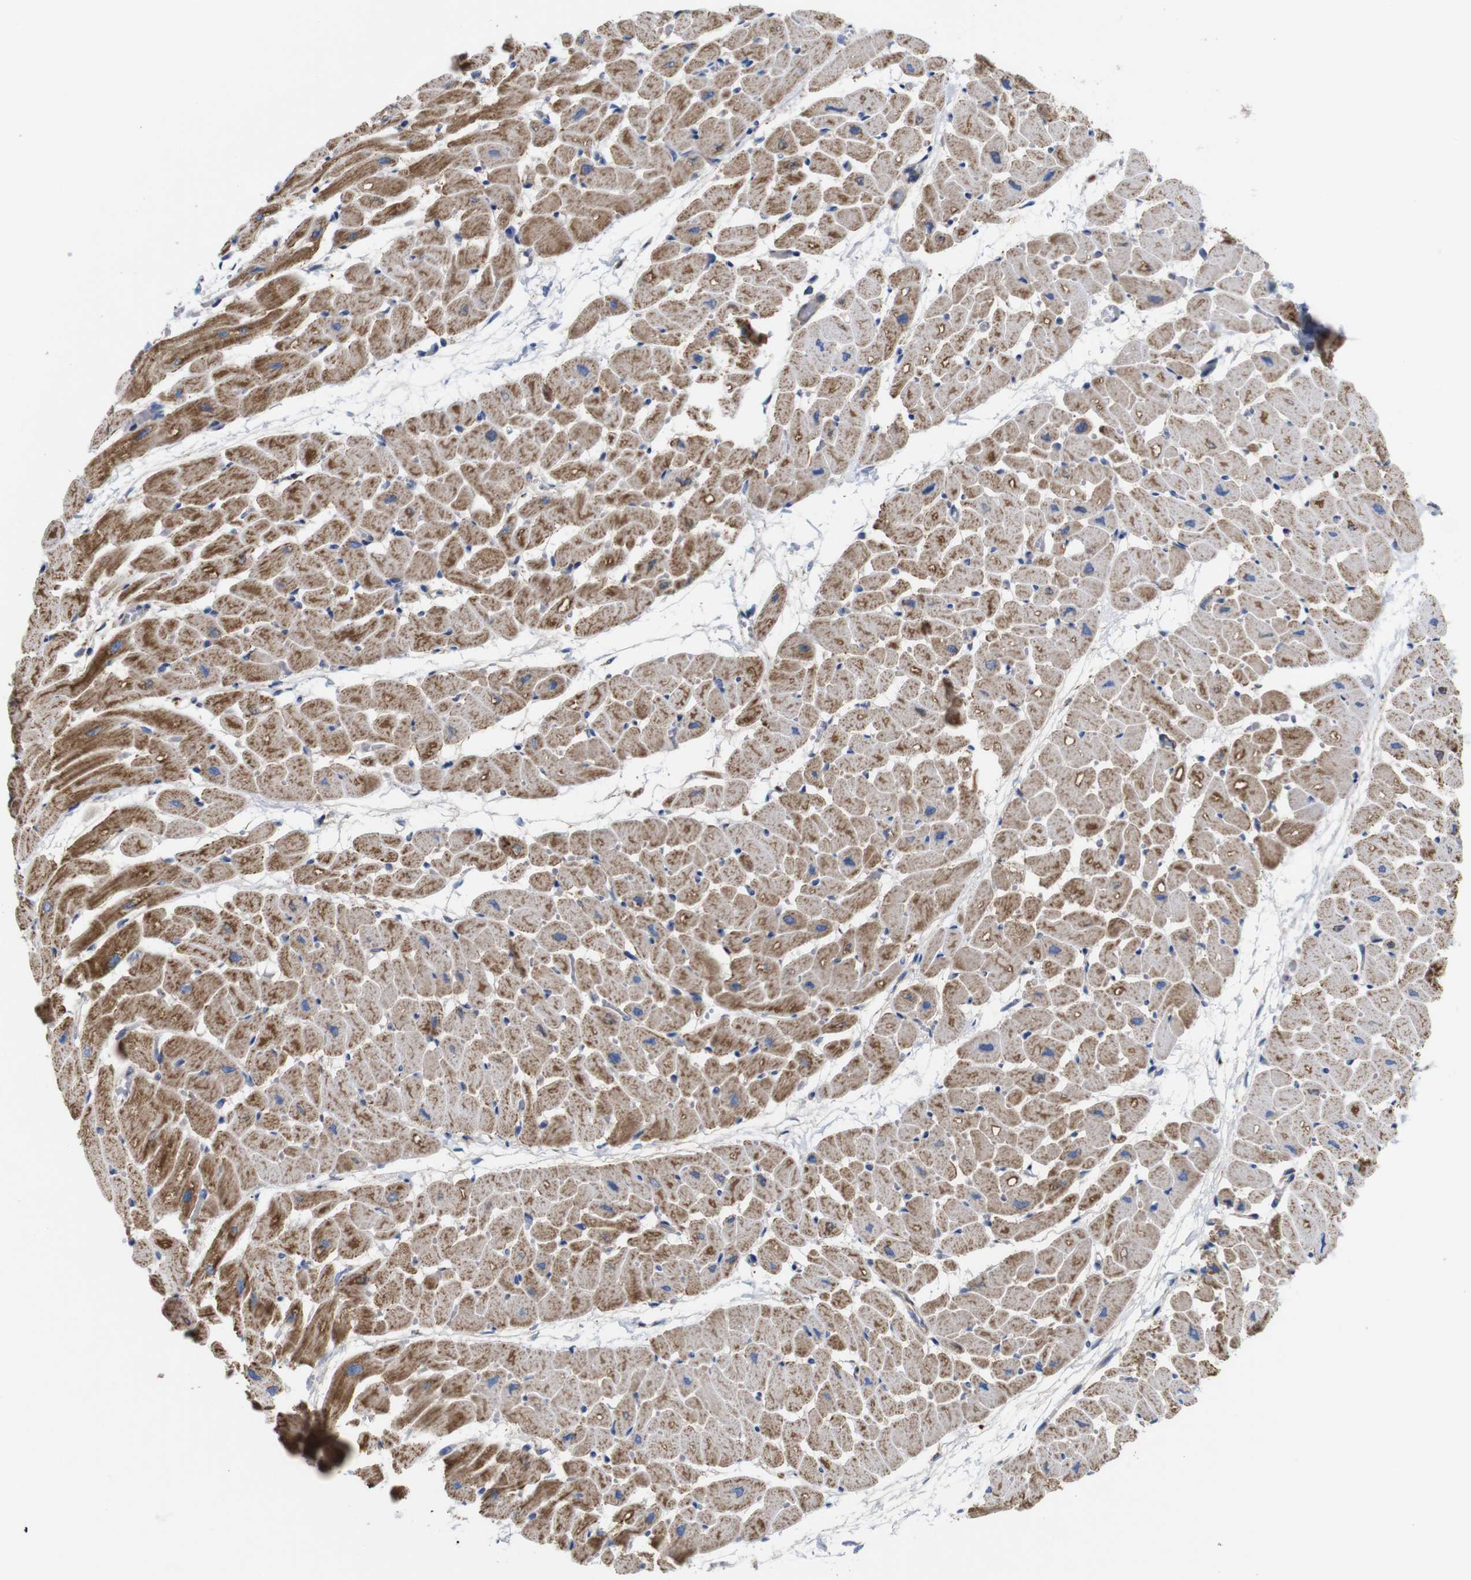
{"staining": {"intensity": "moderate", "quantity": ">75%", "location": "cytoplasmic/membranous"}, "tissue": "heart muscle", "cell_type": "Cardiomyocytes", "image_type": "normal", "snomed": [{"axis": "morphology", "description": "Normal tissue, NOS"}, {"axis": "topography", "description": "Heart"}], "caption": "The photomicrograph displays a brown stain indicating the presence of a protein in the cytoplasmic/membranous of cardiomyocytes in heart muscle. Using DAB (3,3'-diaminobenzidine) (brown) and hematoxylin (blue) stains, captured at high magnification using brightfield microscopy.", "gene": "FAM171B", "patient": {"sex": "male", "age": 45}}